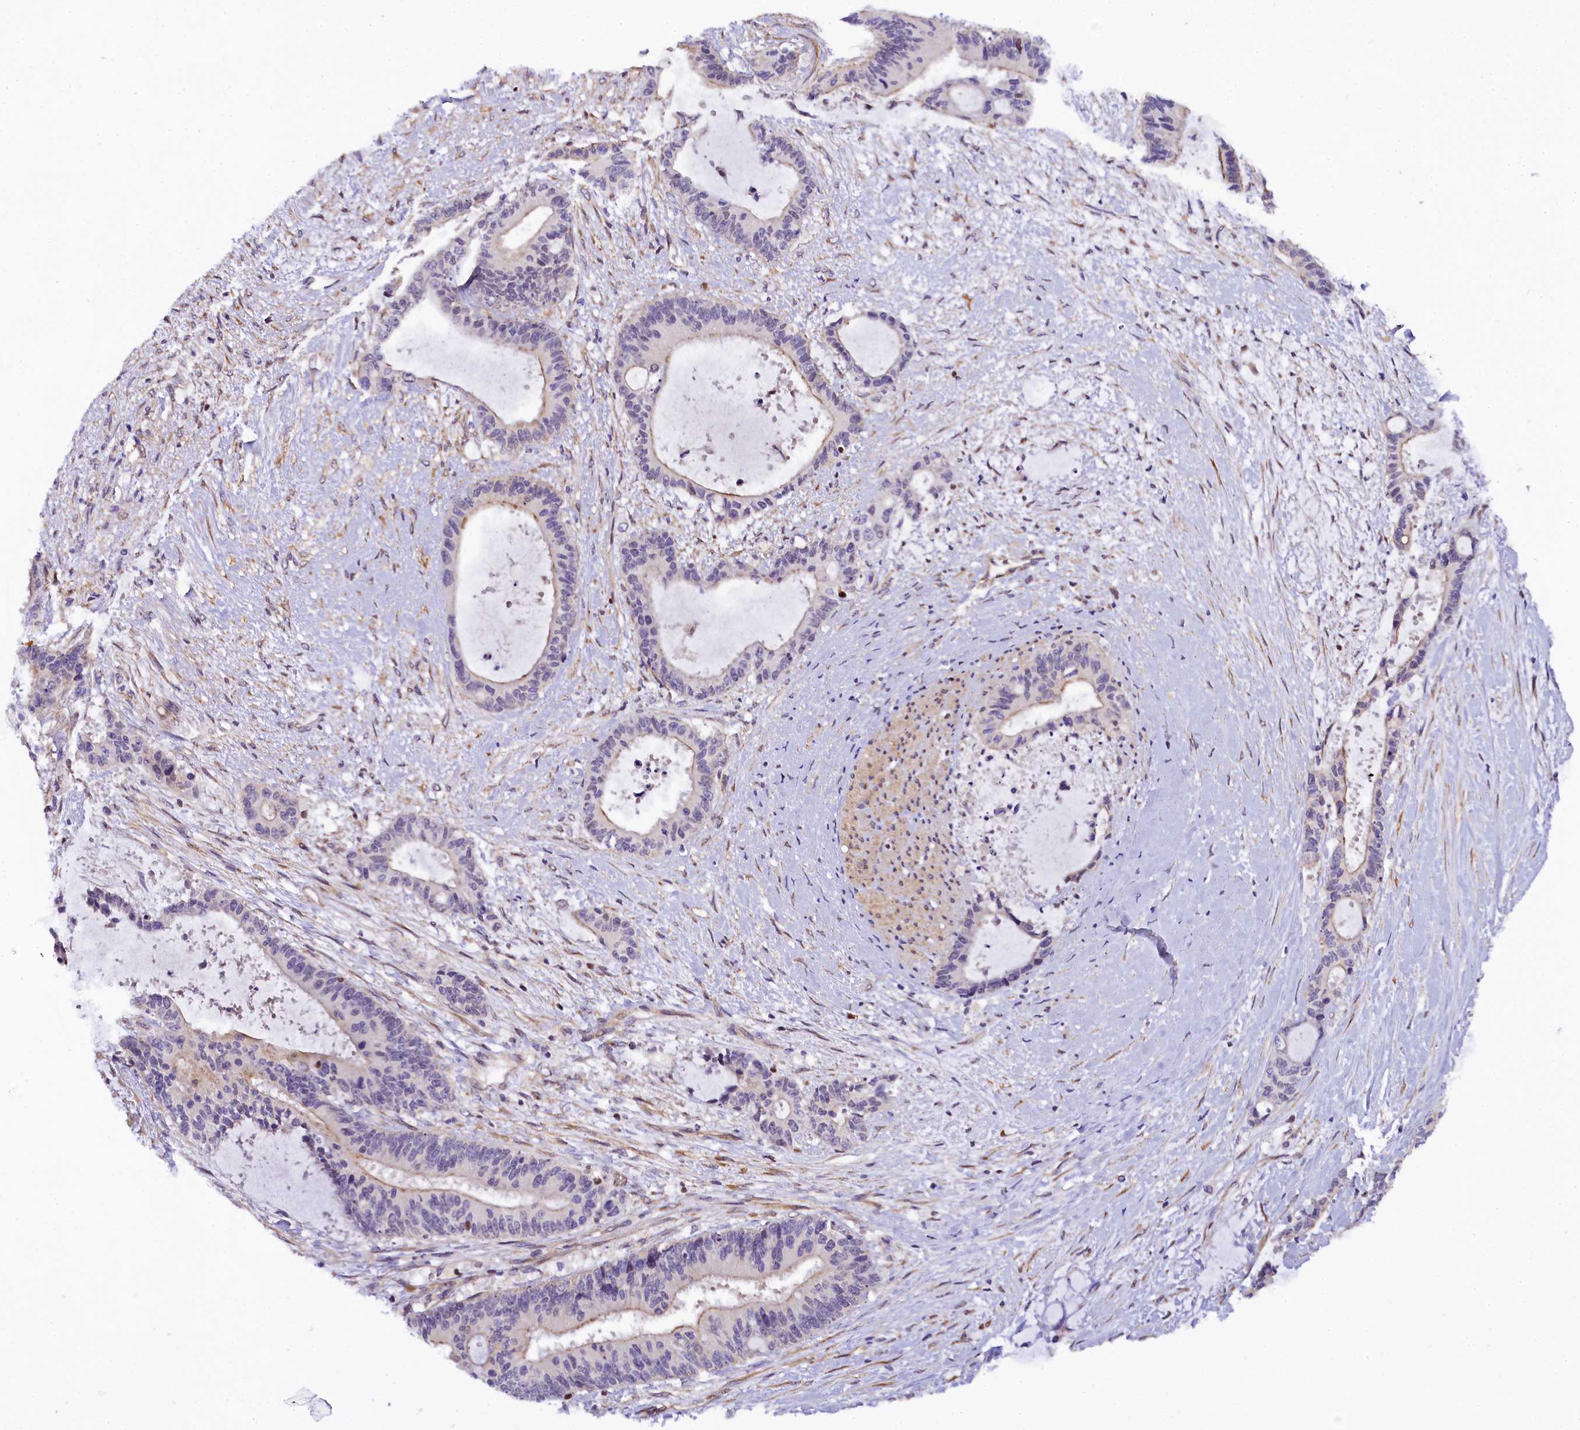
{"staining": {"intensity": "moderate", "quantity": "<25%", "location": "cytoplasmic/membranous"}, "tissue": "liver cancer", "cell_type": "Tumor cells", "image_type": "cancer", "snomed": [{"axis": "morphology", "description": "Normal tissue, NOS"}, {"axis": "morphology", "description": "Cholangiocarcinoma"}, {"axis": "topography", "description": "Liver"}, {"axis": "topography", "description": "Peripheral nerve tissue"}], "caption": "DAB immunohistochemical staining of cholangiocarcinoma (liver) reveals moderate cytoplasmic/membranous protein expression in approximately <25% of tumor cells. (Stains: DAB in brown, nuclei in blue, Microscopy: brightfield microscopy at high magnification).", "gene": "SP4", "patient": {"sex": "female", "age": 73}}